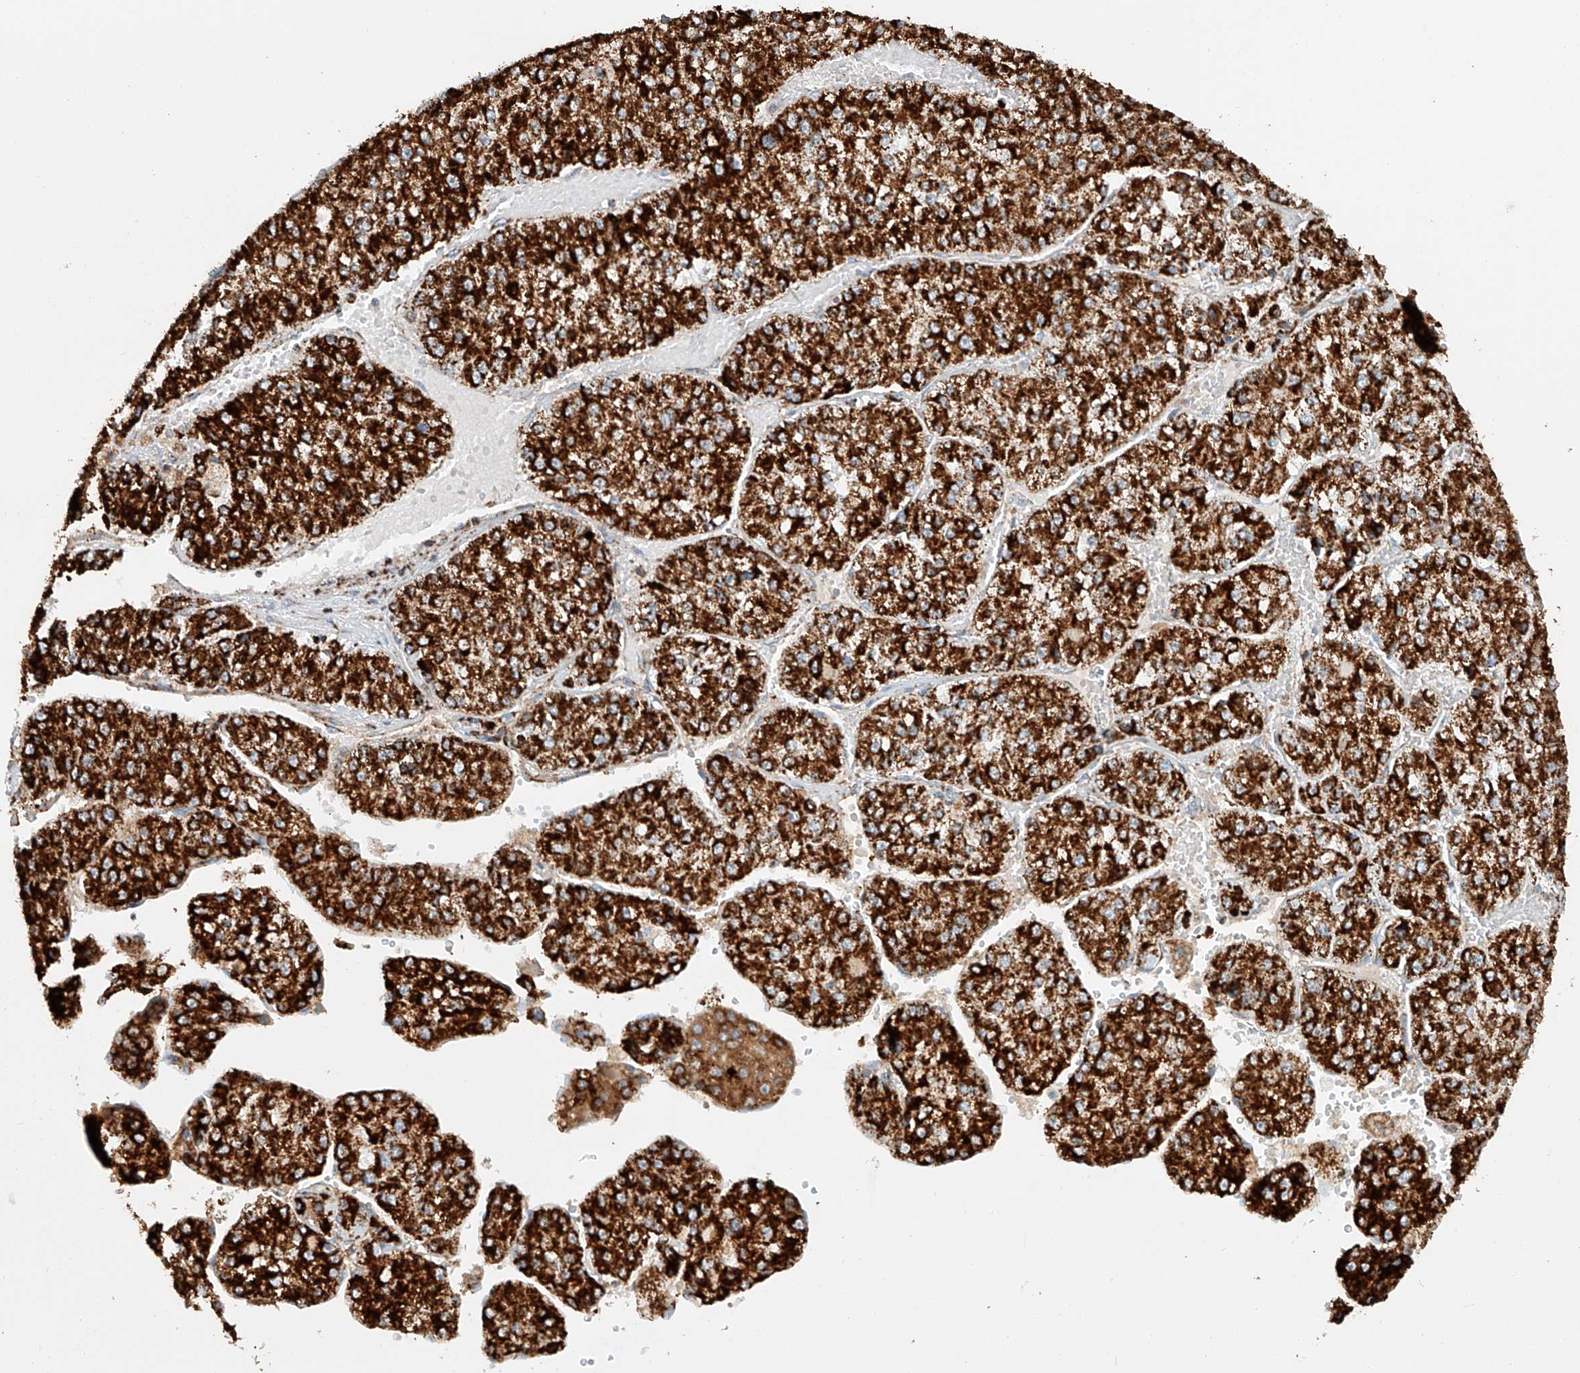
{"staining": {"intensity": "strong", "quantity": ">75%", "location": "cytoplasmic/membranous"}, "tissue": "liver cancer", "cell_type": "Tumor cells", "image_type": "cancer", "snomed": [{"axis": "morphology", "description": "Carcinoma, Hepatocellular, NOS"}, {"axis": "topography", "description": "Liver"}], "caption": "Immunohistochemical staining of liver cancer (hepatocellular carcinoma) reveals high levels of strong cytoplasmic/membranous protein staining in about >75% of tumor cells.", "gene": "TTC27", "patient": {"sex": "female", "age": 73}}